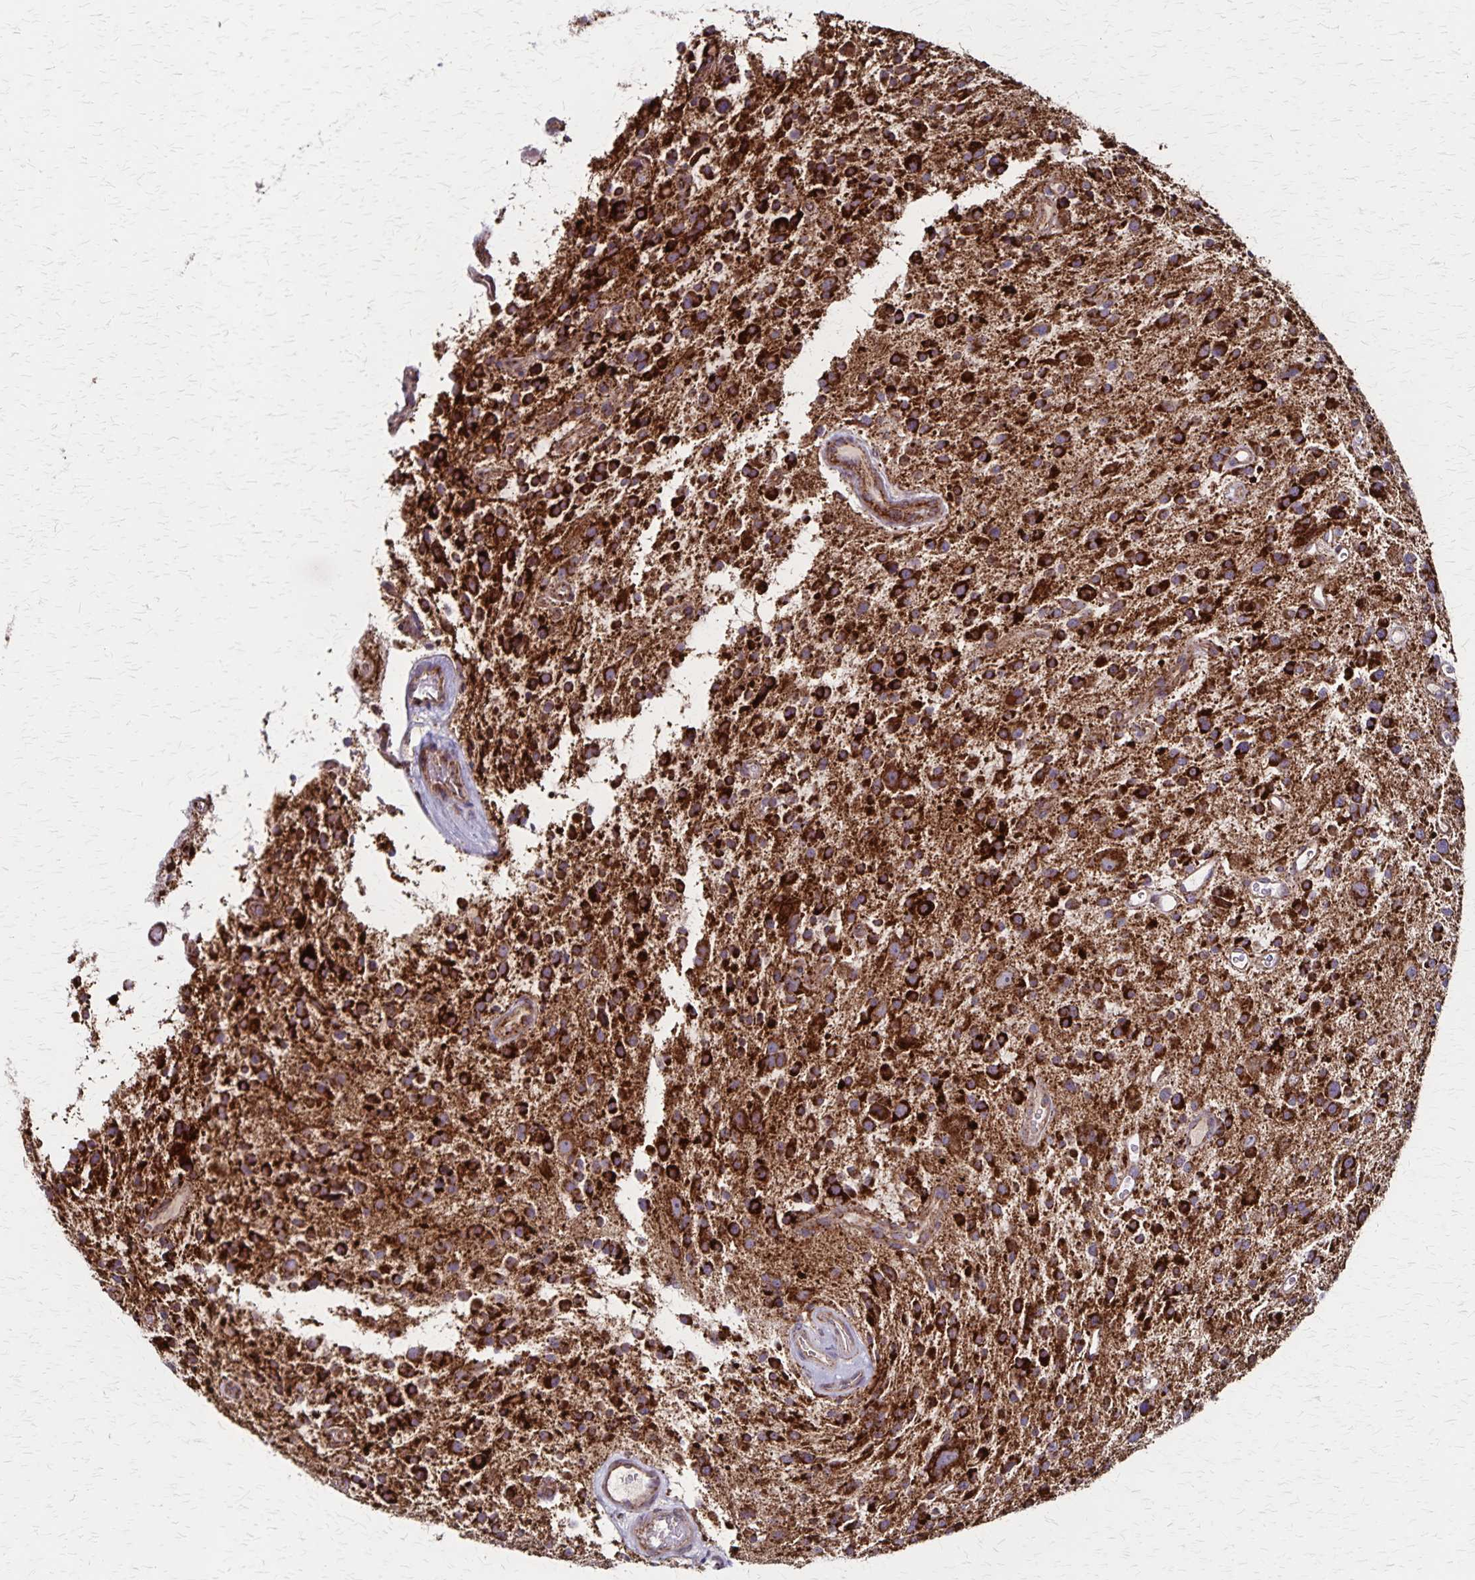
{"staining": {"intensity": "strong", "quantity": ">75%", "location": "cytoplasmic/membranous"}, "tissue": "glioma", "cell_type": "Tumor cells", "image_type": "cancer", "snomed": [{"axis": "morphology", "description": "Glioma, malignant, Low grade"}, {"axis": "topography", "description": "Brain"}], "caption": "A histopathology image of malignant low-grade glioma stained for a protein shows strong cytoplasmic/membranous brown staining in tumor cells.", "gene": "NFS1", "patient": {"sex": "male", "age": 43}}